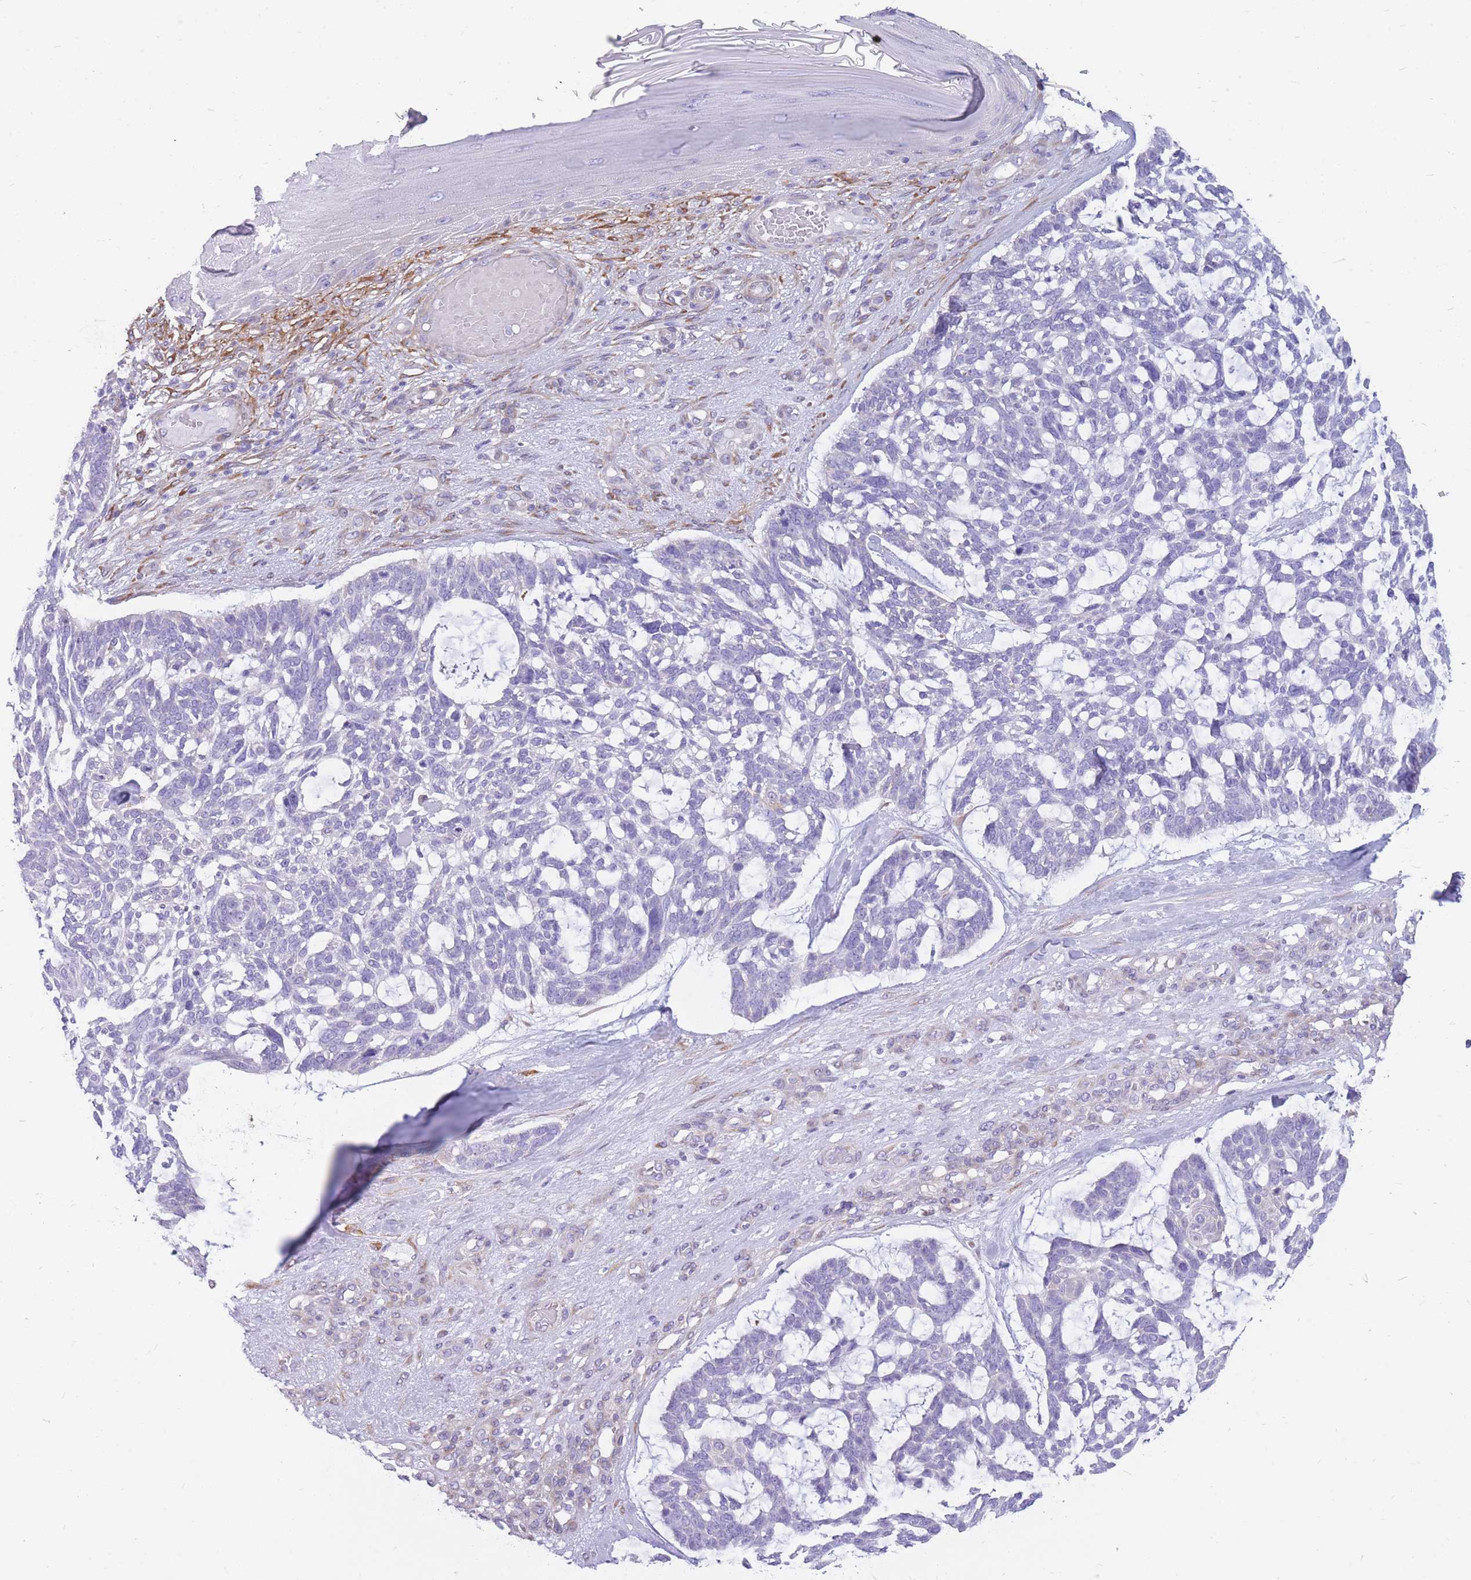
{"staining": {"intensity": "negative", "quantity": "none", "location": "none"}, "tissue": "skin cancer", "cell_type": "Tumor cells", "image_type": "cancer", "snomed": [{"axis": "morphology", "description": "Basal cell carcinoma"}, {"axis": "topography", "description": "Skin"}], "caption": "Tumor cells are negative for protein expression in human skin basal cell carcinoma.", "gene": "MTSS2", "patient": {"sex": "male", "age": 88}}